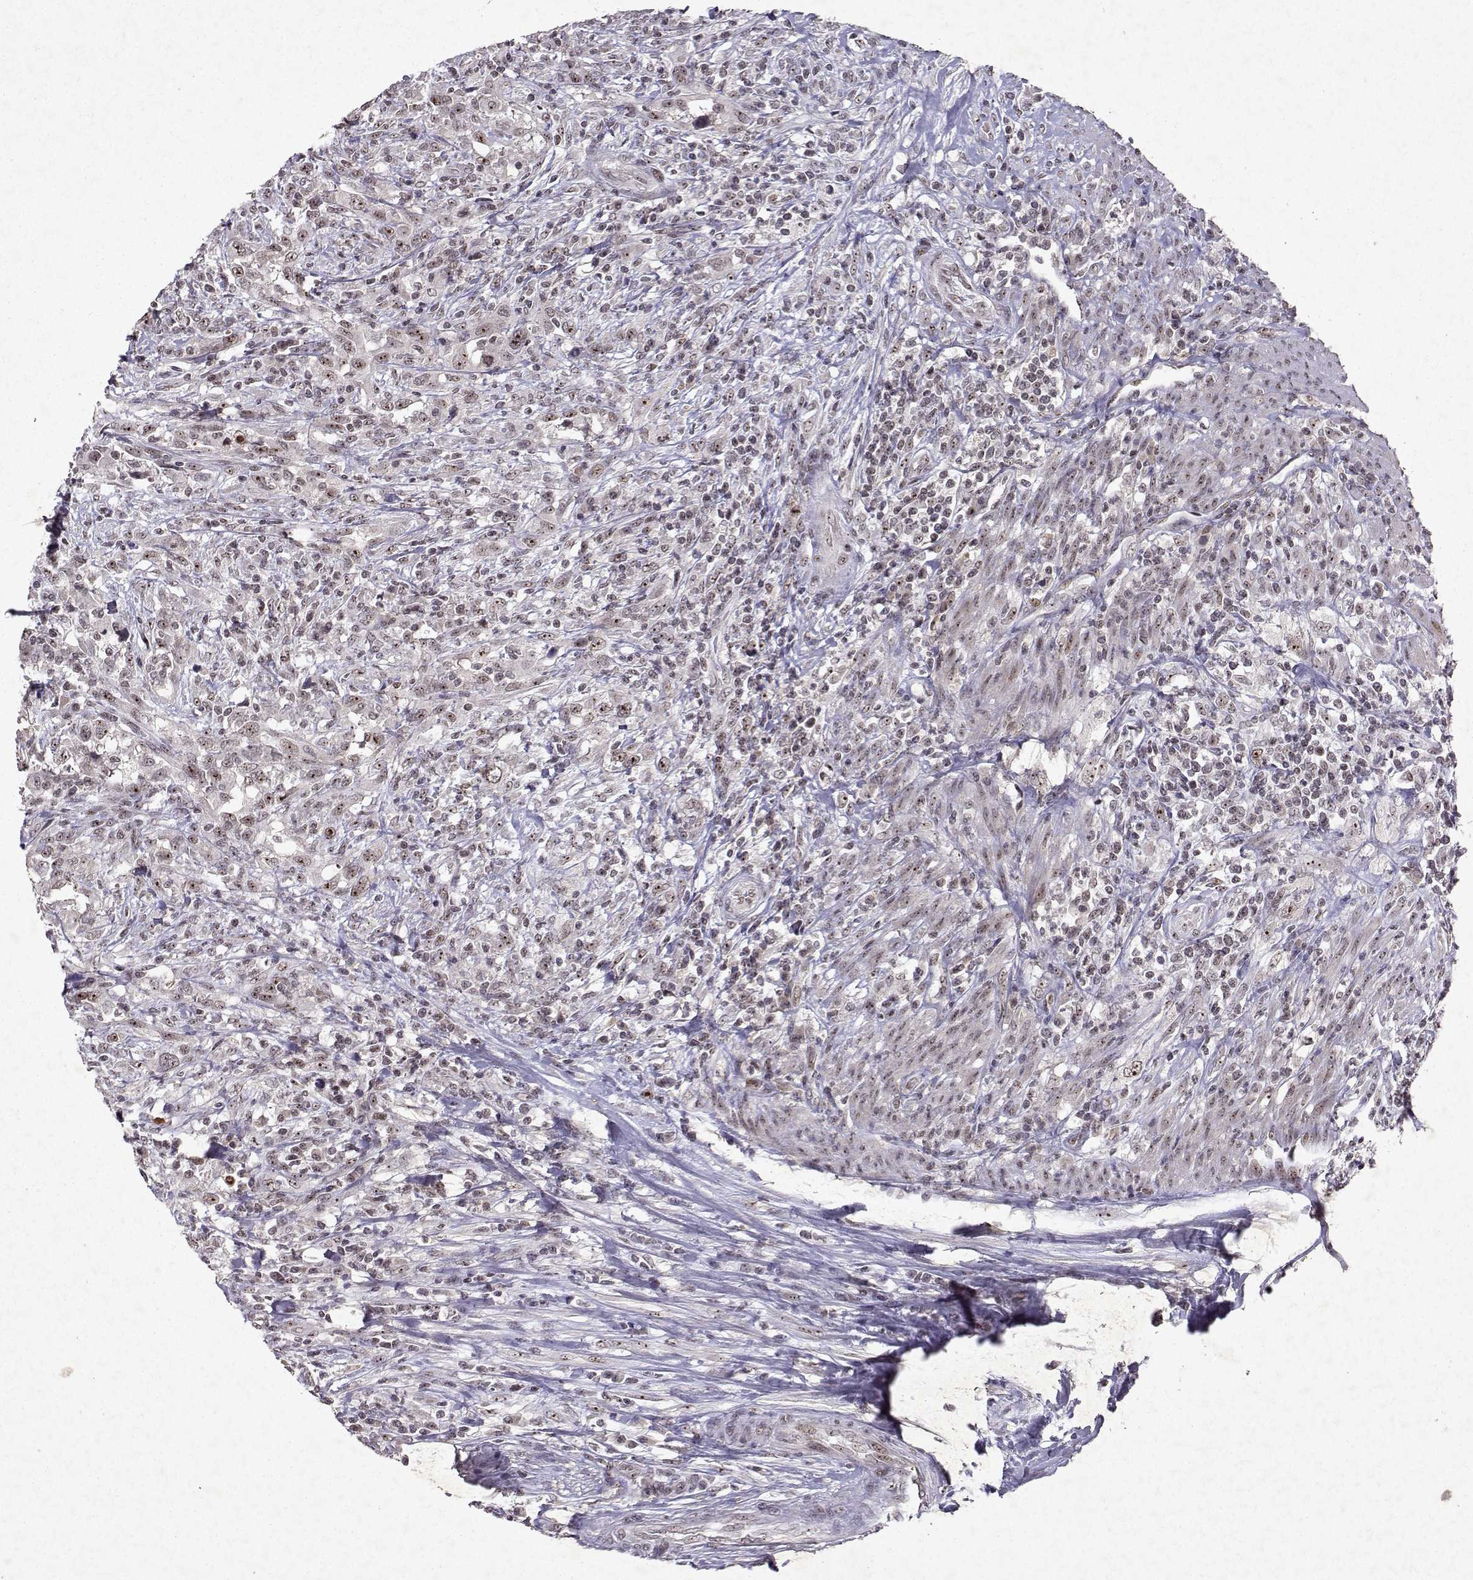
{"staining": {"intensity": "moderate", "quantity": "<25%", "location": "nuclear"}, "tissue": "urothelial cancer", "cell_type": "Tumor cells", "image_type": "cancer", "snomed": [{"axis": "morphology", "description": "Urothelial carcinoma, NOS"}, {"axis": "morphology", "description": "Urothelial carcinoma, High grade"}, {"axis": "topography", "description": "Urinary bladder"}], "caption": "Immunohistochemistry photomicrograph of neoplastic tissue: urothelial carcinoma (high-grade) stained using IHC reveals low levels of moderate protein expression localized specifically in the nuclear of tumor cells, appearing as a nuclear brown color.", "gene": "DDX56", "patient": {"sex": "female", "age": 64}}